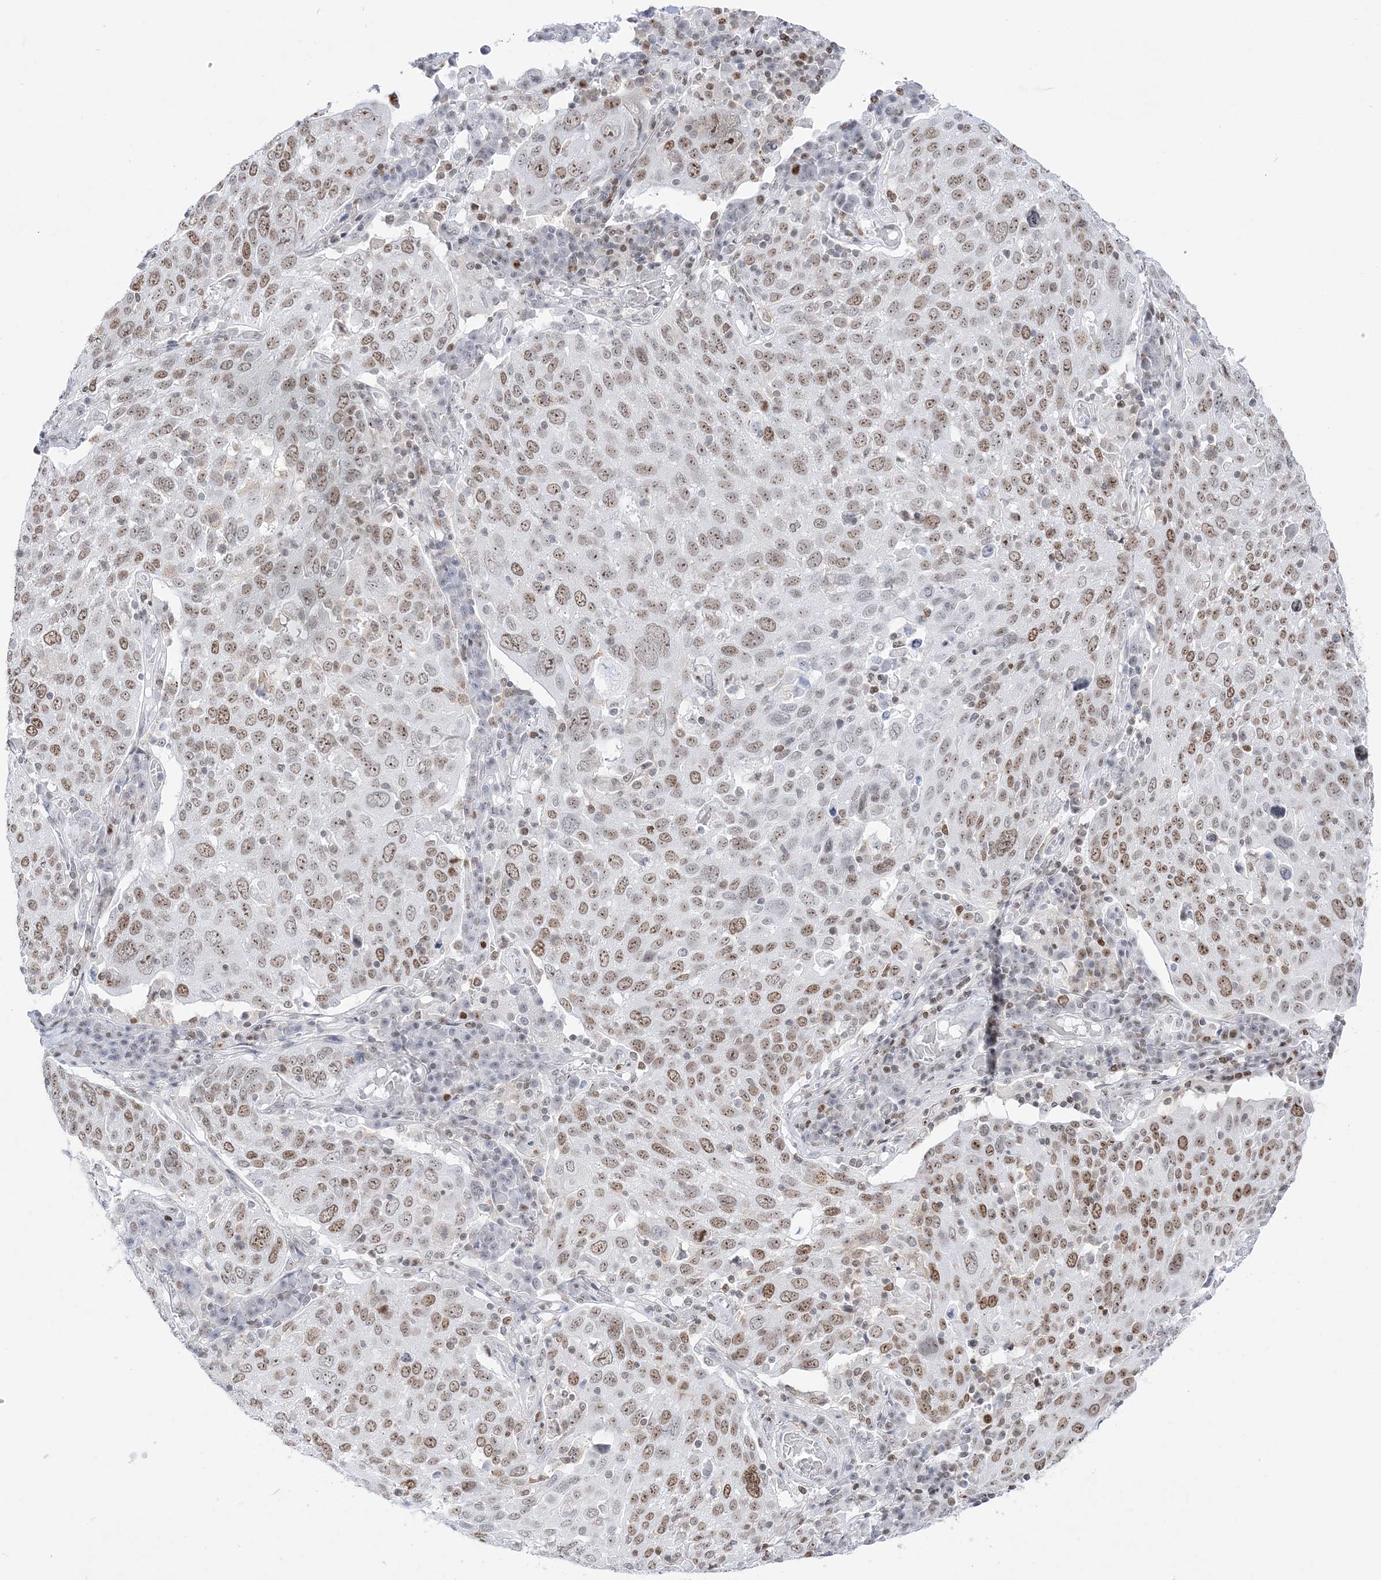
{"staining": {"intensity": "moderate", "quantity": ">75%", "location": "nuclear"}, "tissue": "lung cancer", "cell_type": "Tumor cells", "image_type": "cancer", "snomed": [{"axis": "morphology", "description": "Squamous cell carcinoma, NOS"}, {"axis": "topography", "description": "Lung"}], "caption": "High-magnification brightfield microscopy of lung cancer stained with DAB (brown) and counterstained with hematoxylin (blue). tumor cells exhibit moderate nuclear positivity is appreciated in about>75% of cells. Nuclei are stained in blue.", "gene": "DDX21", "patient": {"sex": "male", "age": 65}}